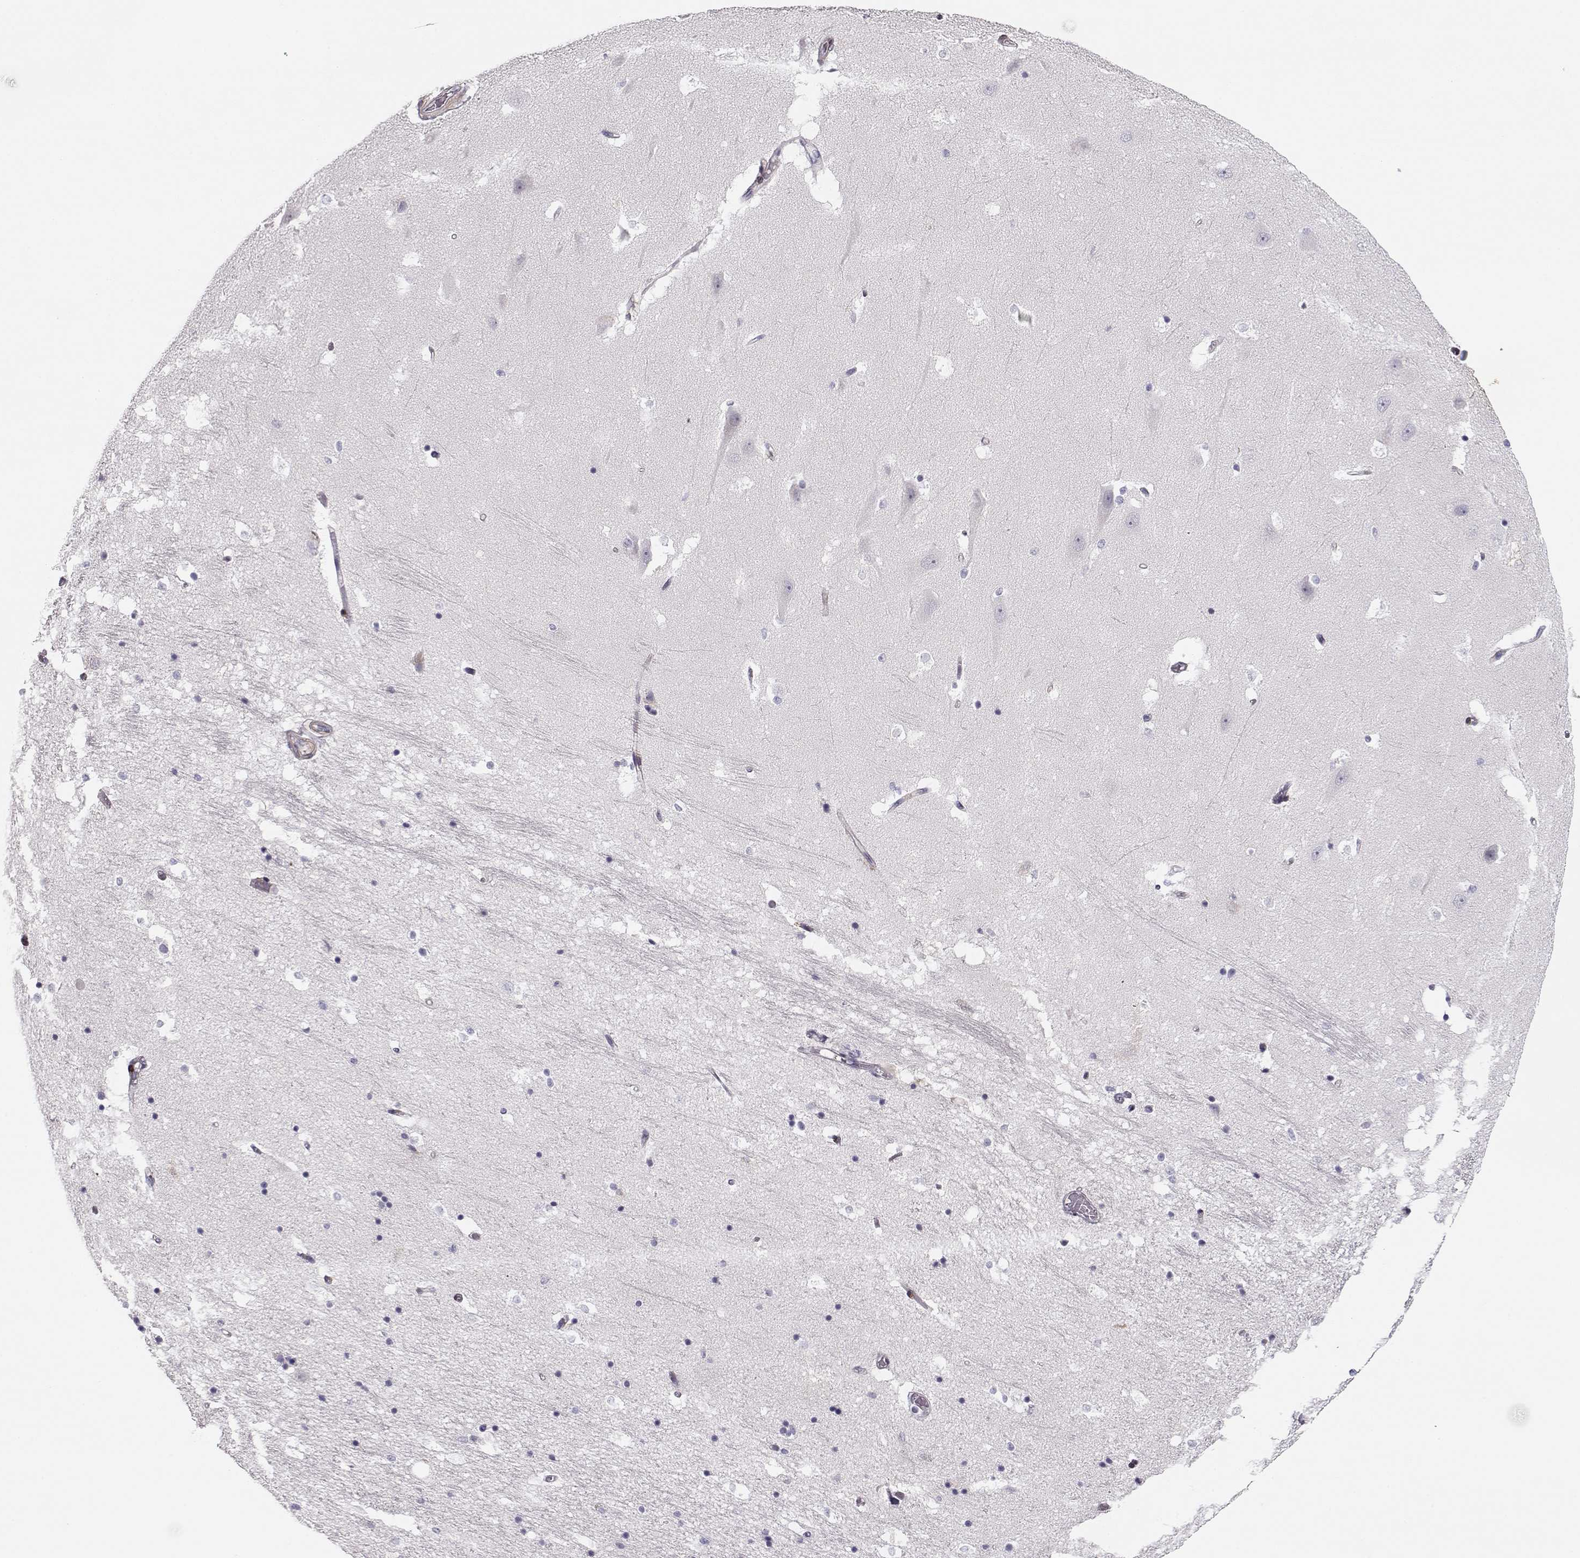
{"staining": {"intensity": "negative", "quantity": "none", "location": "none"}, "tissue": "hippocampus", "cell_type": "Glial cells", "image_type": "normal", "snomed": [{"axis": "morphology", "description": "Normal tissue, NOS"}, {"axis": "topography", "description": "Hippocampus"}], "caption": "A high-resolution image shows immunohistochemistry staining of unremarkable hippocampus, which shows no significant positivity in glial cells.", "gene": "CRX", "patient": {"sex": "male", "age": 44}}